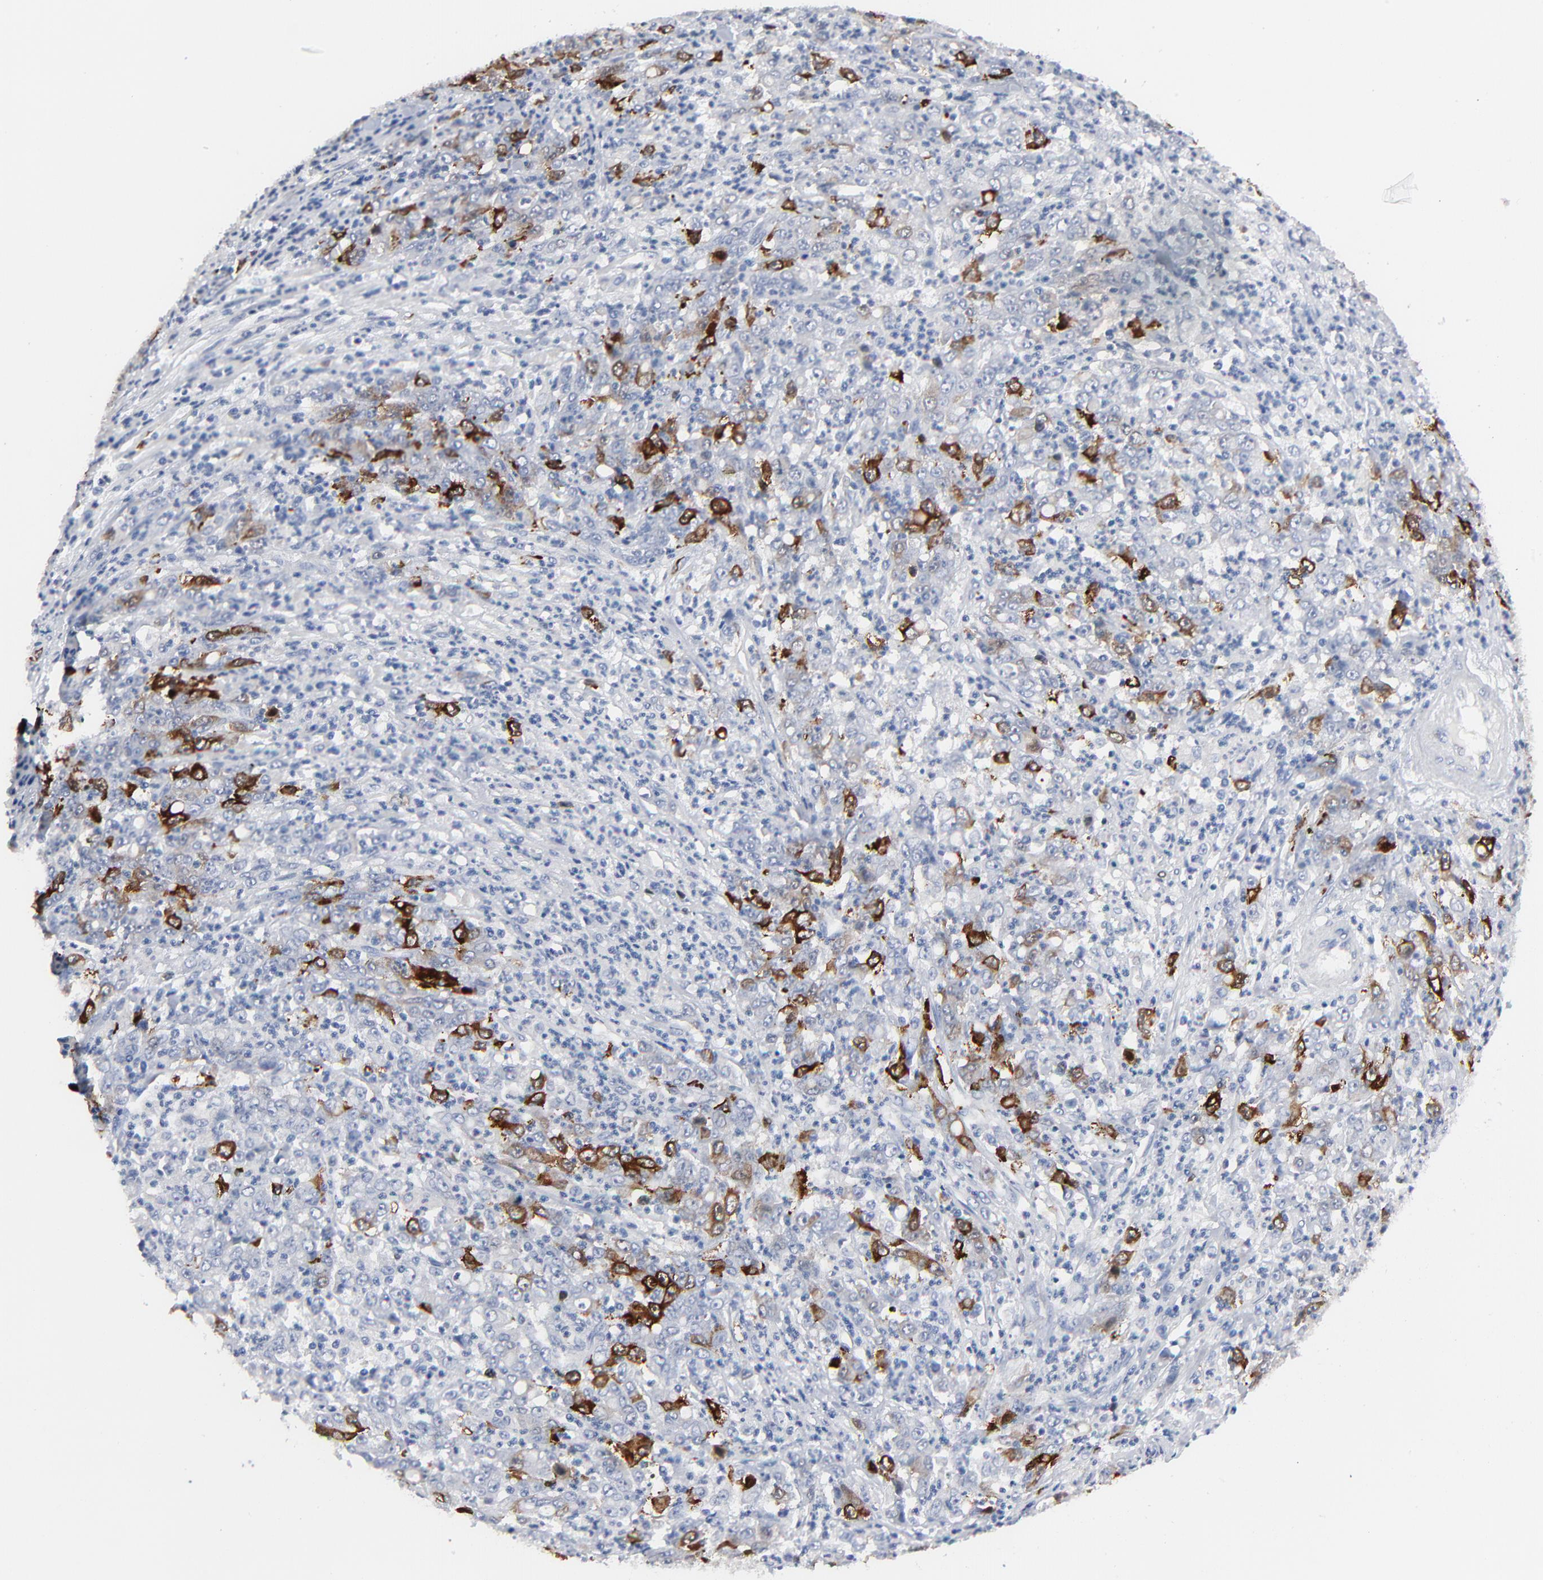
{"staining": {"intensity": "strong", "quantity": "<25%", "location": "cytoplasmic/membranous,nuclear"}, "tissue": "stomach cancer", "cell_type": "Tumor cells", "image_type": "cancer", "snomed": [{"axis": "morphology", "description": "Adenocarcinoma, NOS"}, {"axis": "topography", "description": "Stomach, lower"}], "caption": "A photomicrograph of stomach cancer stained for a protein displays strong cytoplasmic/membranous and nuclear brown staining in tumor cells. Nuclei are stained in blue.", "gene": "CDK1", "patient": {"sex": "female", "age": 71}}